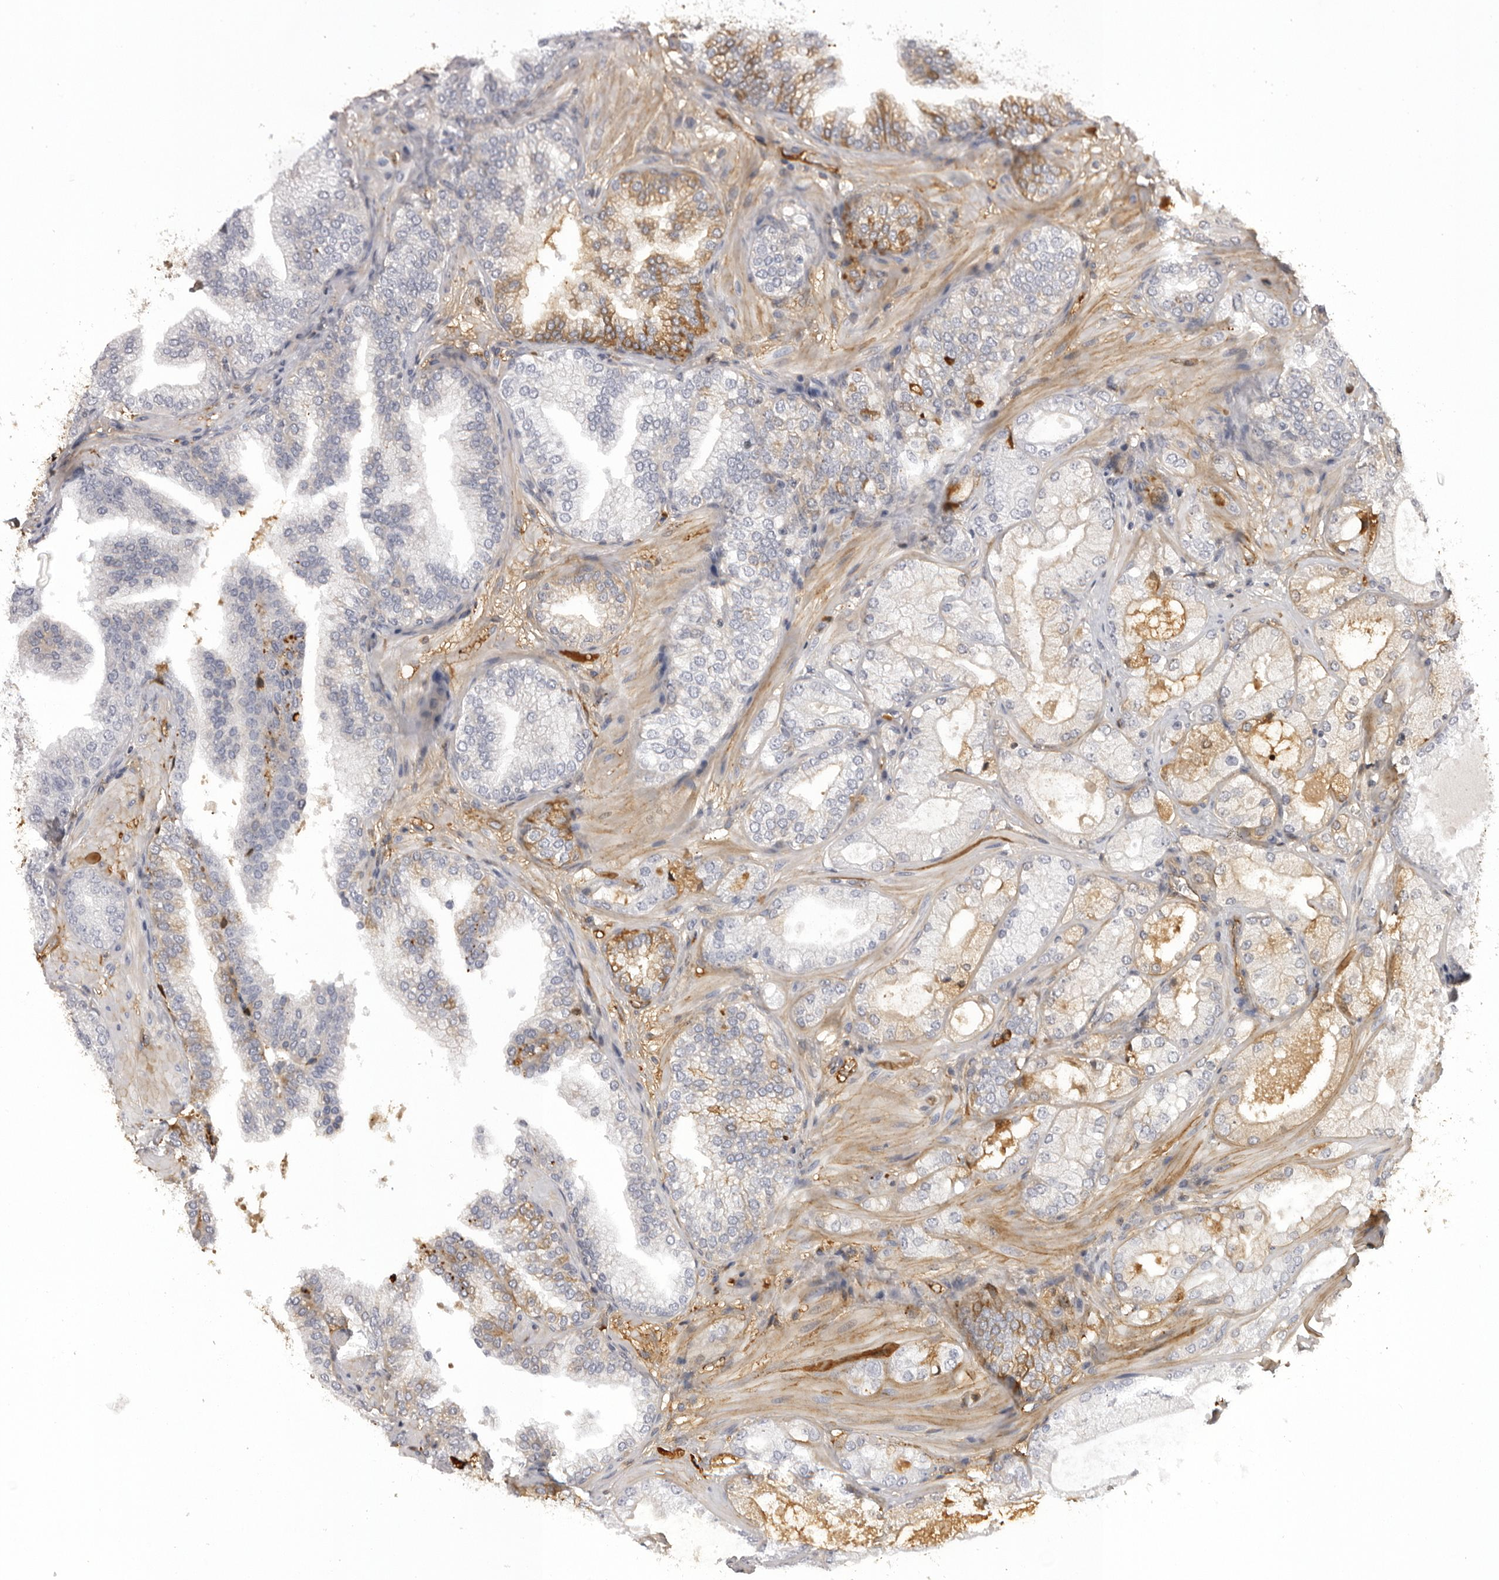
{"staining": {"intensity": "moderate", "quantity": "25%-75%", "location": "cytoplasmic/membranous,nuclear"}, "tissue": "prostate cancer", "cell_type": "Tumor cells", "image_type": "cancer", "snomed": [{"axis": "morphology", "description": "Adenocarcinoma, High grade"}, {"axis": "topography", "description": "Prostate"}], "caption": "High-power microscopy captured an IHC photomicrograph of prostate adenocarcinoma (high-grade), revealing moderate cytoplasmic/membranous and nuclear positivity in about 25%-75% of tumor cells.", "gene": "PLEKHF2", "patient": {"sex": "male", "age": 58}}